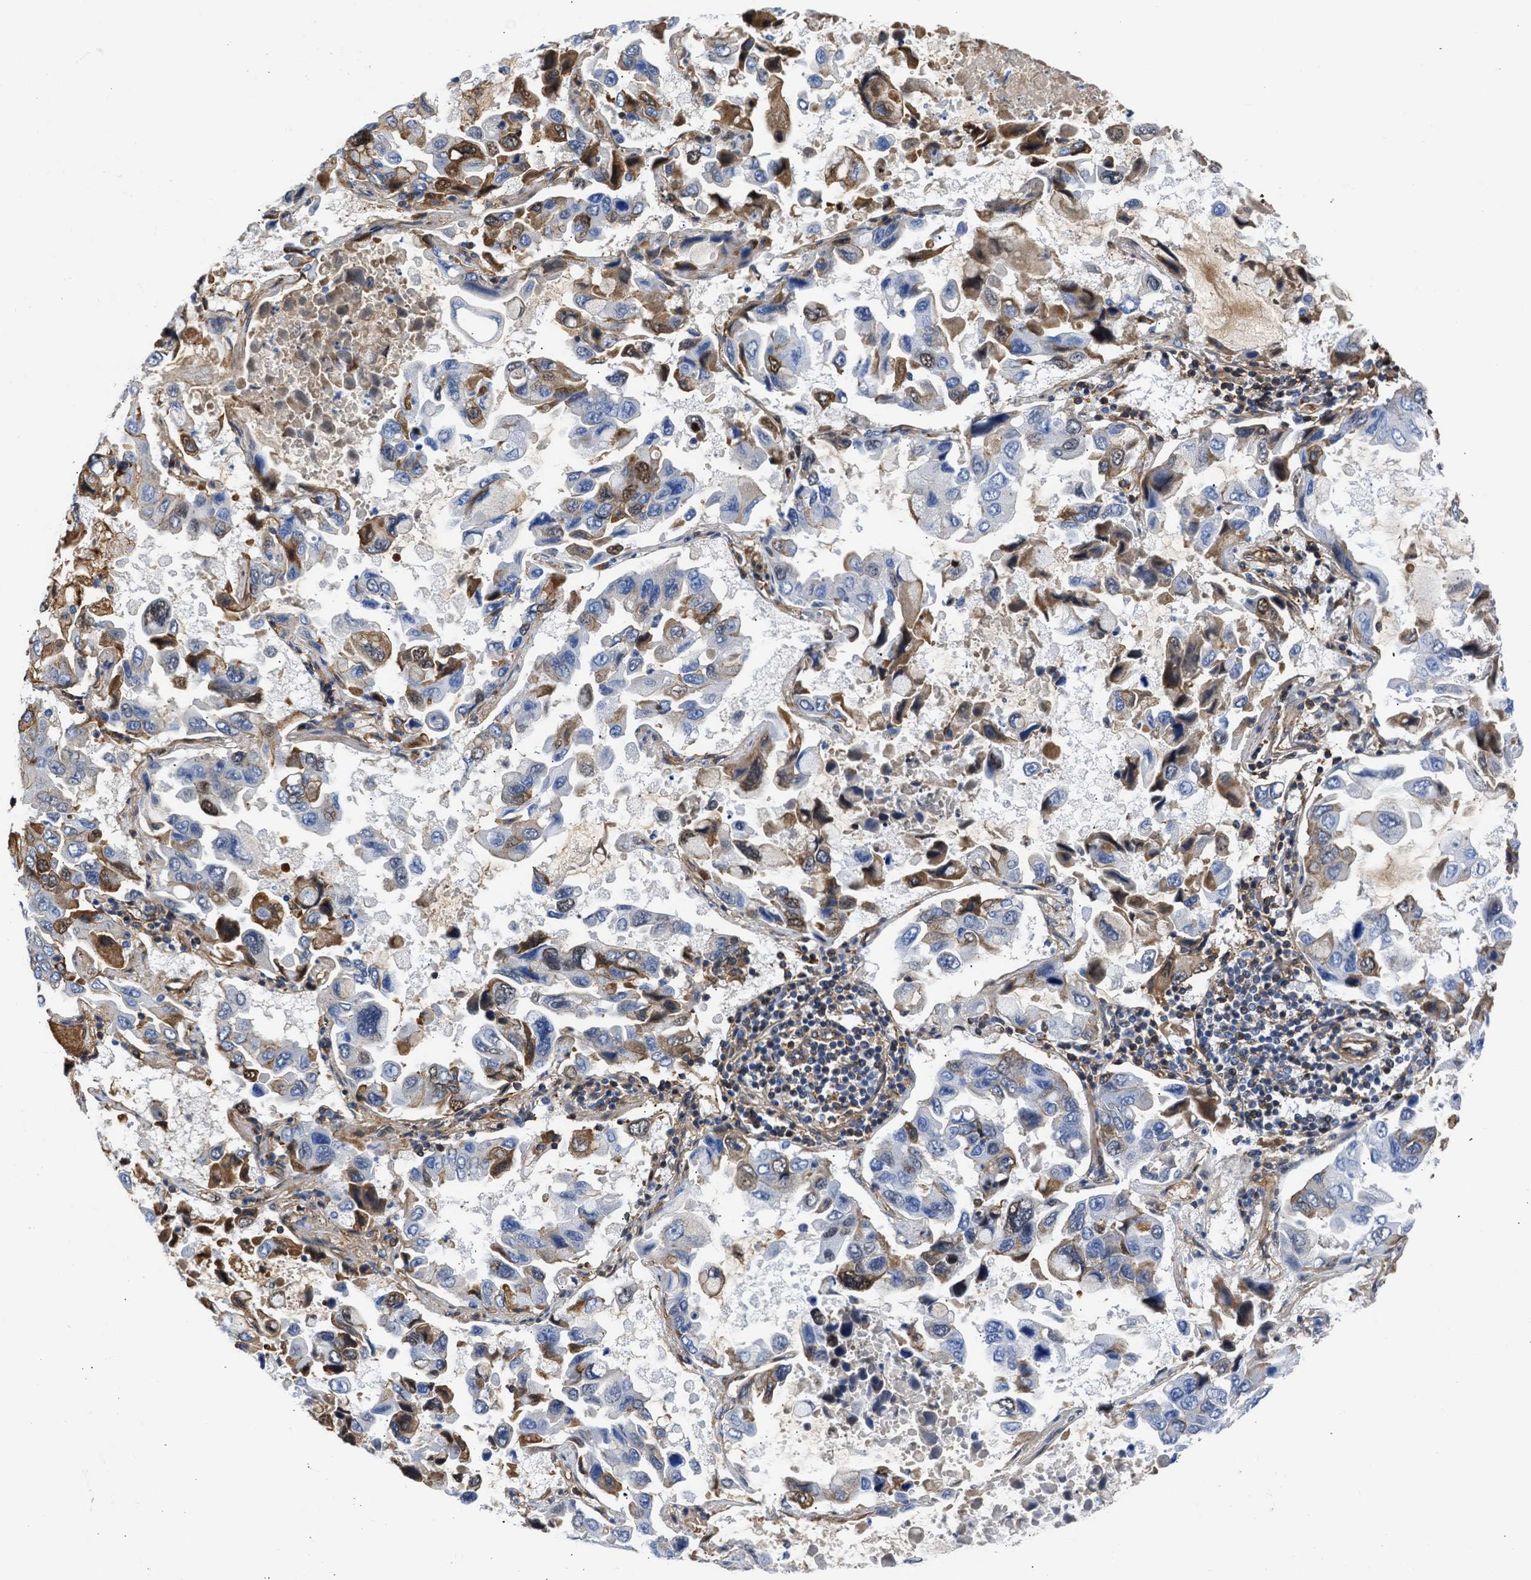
{"staining": {"intensity": "moderate", "quantity": "25%-75%", "location": "cytoplasmic/membranous"}, "tissue": "lung cancer", "cell_type": "Tumor cells", "image_type": "cancer", "snomed": [{"axis": "morphology", "description": "Adenocarcinoma, NOS"}, {"axis": "topography", "description": "Lung"}], "caption": "A high-resolution histopathology image shows IHC staining of lung cancer (adenocarcinoma), which exhibits moderate cytoplasmic/membranous positivity in approximately 25%-75% of tumor cells. (DAB (3,3'-diaminobenzidine) IHC with brightfield microscopy, high magnification).", "gene": "MAS1L", "patient": {"sex": "male", "age": 64}}